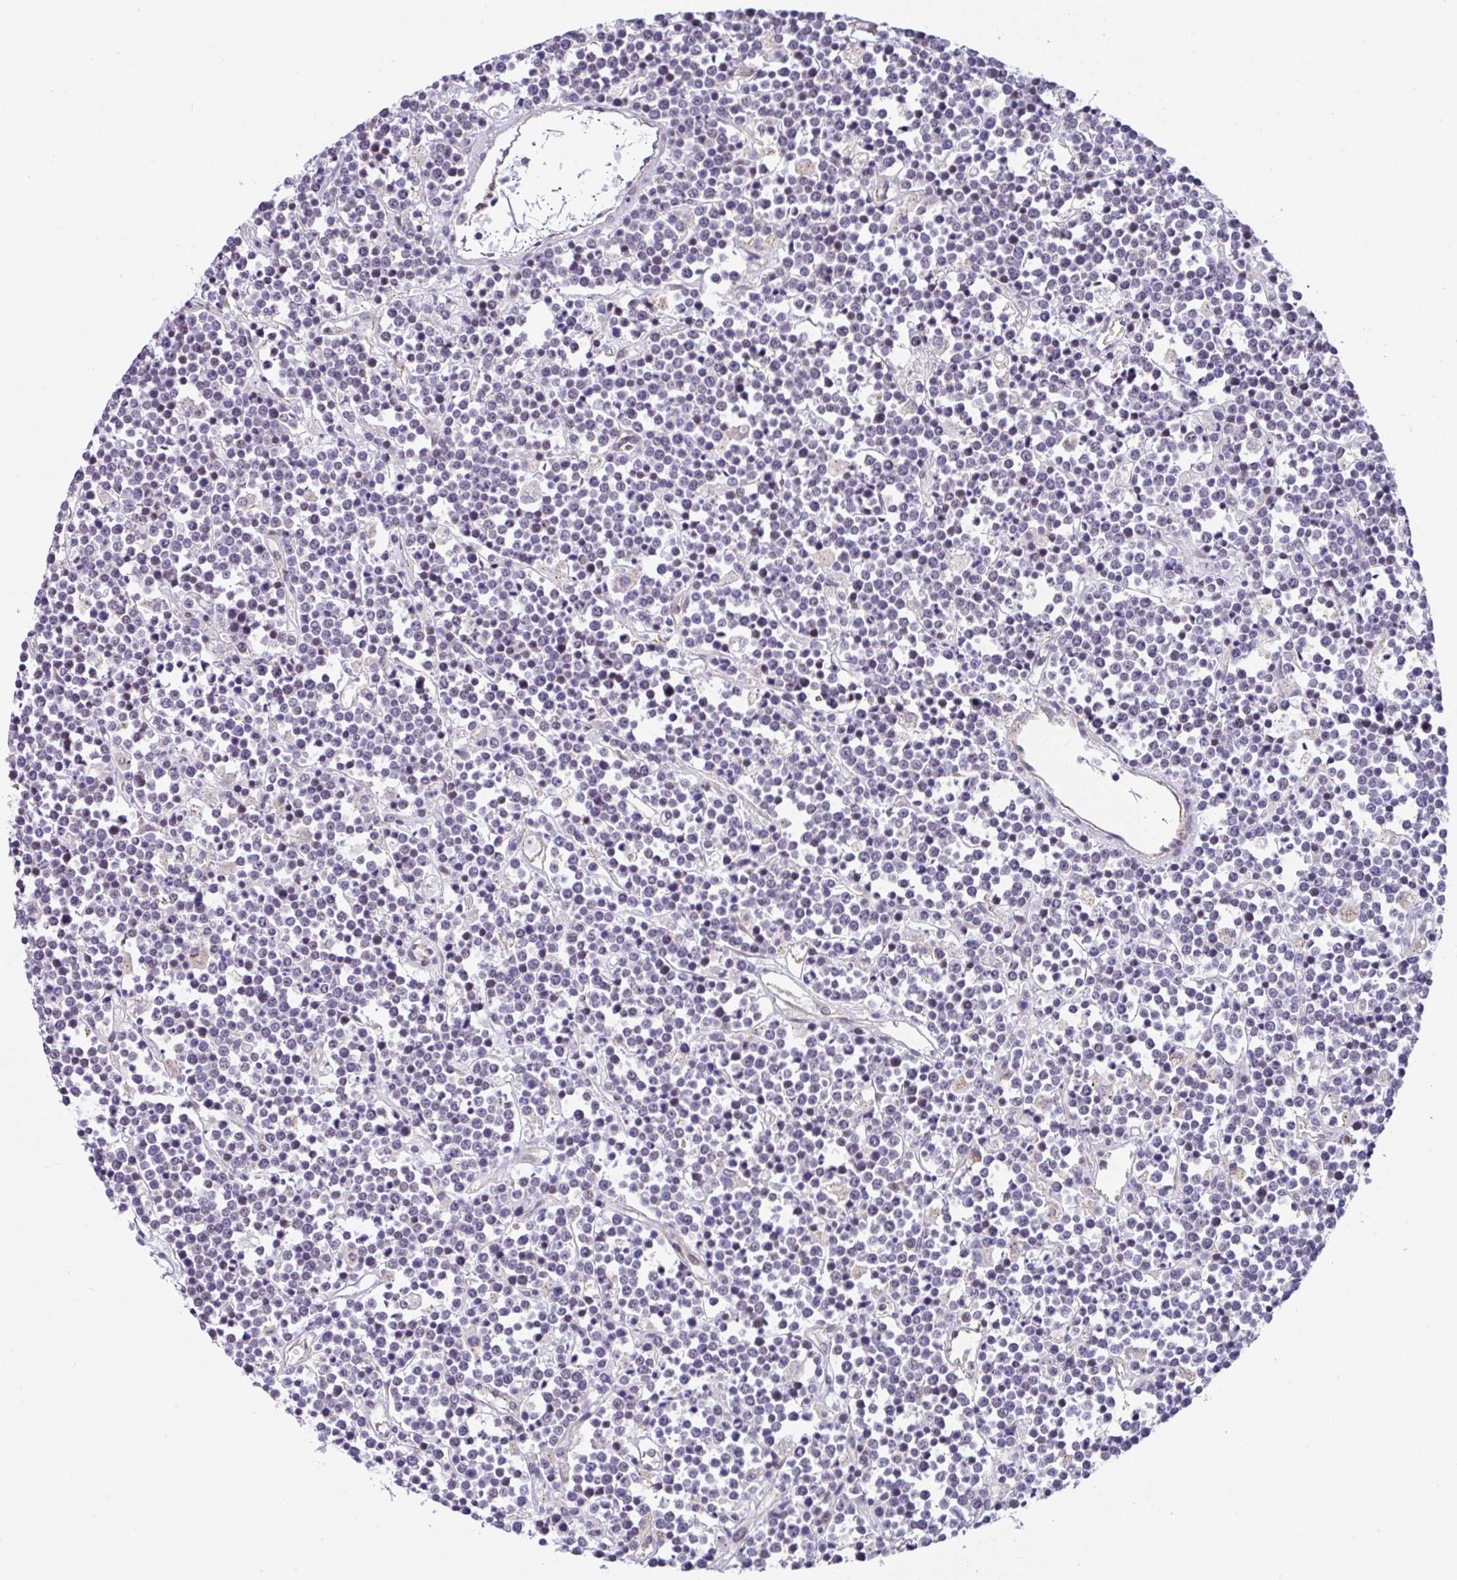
{"staining": {"intensity": "negative", "quantity": "none", "location": "none"}, "tissue": "lymphoma", "cell_type": "Tumor cells", "image_type": "cancer", "snomed": [{"axis": "morphology", "description": "Malignant lymphoma, non-Hodgkin's type, High grade"}, {"axis": "topography", "description": "Ovary"}], "caption": "Lymphoma was stained to show a protein in brown. There is no significant staining in tumor cells. The staining was performed using DAB (3,3'-diaminobenzidine) to visualize the protein expression in brown, while the nuclei were stained in blue with hematoxylin (Magnification: 20x).", "gene": "CGNL1", "patient": {"sex": "female", "age": 56}}